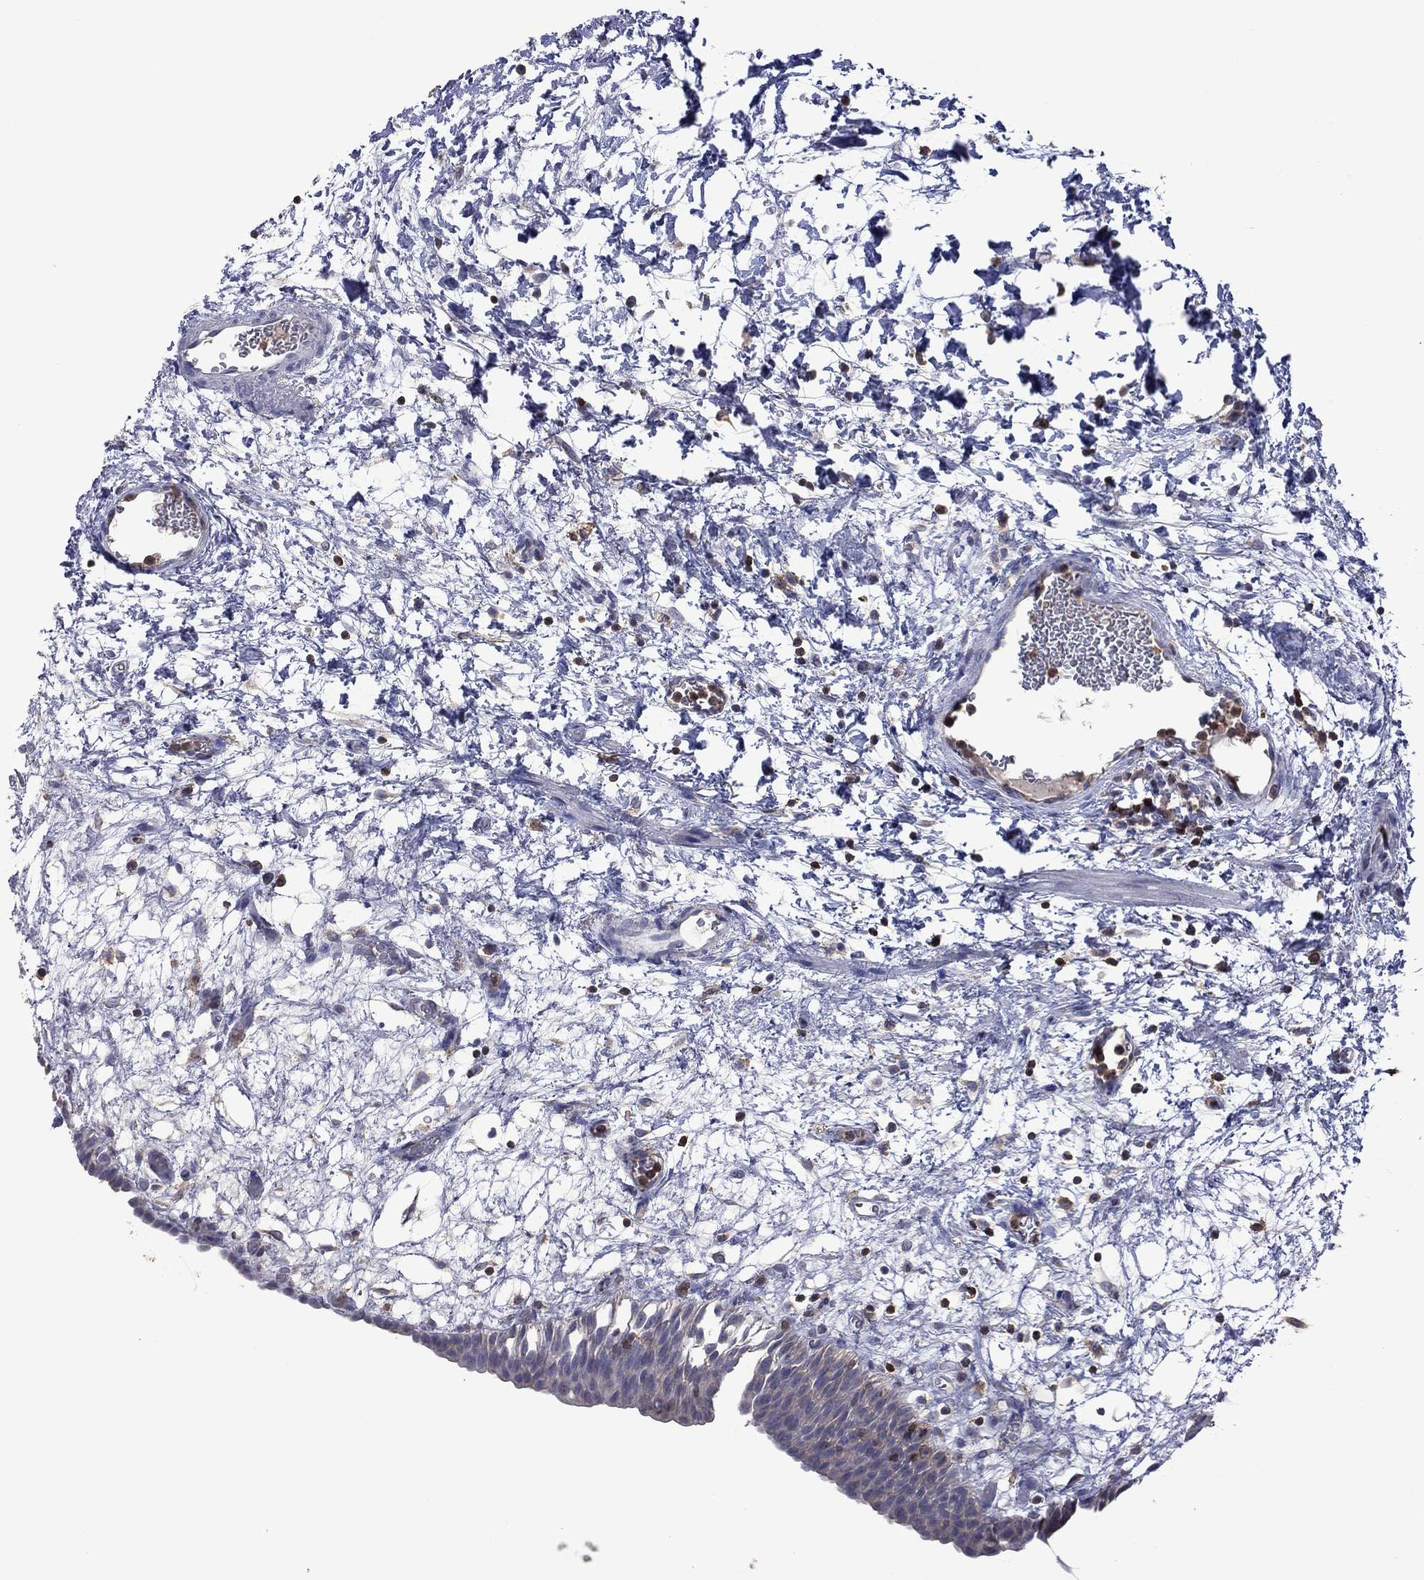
{"staining": {"intensity": "negative", "quantity": "none", "location": "none"}, "tissue": "urinary bladder", "cell_type": "Urothelial cells", "image_type": "normal", "snomed": [{"axis": "morphology", "description": "Normal tissue, NOS"}, {"axis": "topography", "description": "Urinary bladder"}], "caption": "Urinary bladder was stained to show a protein in brown. There is no significant staining in urothelial cells. Brightfield microscopy of immunohistochemistry stained with DAB (3,3'-diaminobenzidine) (brown) and hematoxylin (blue), captured at high magnification.", "gene": "ENSG00000288520", "patient": {"sex": "male", "age": 76}}